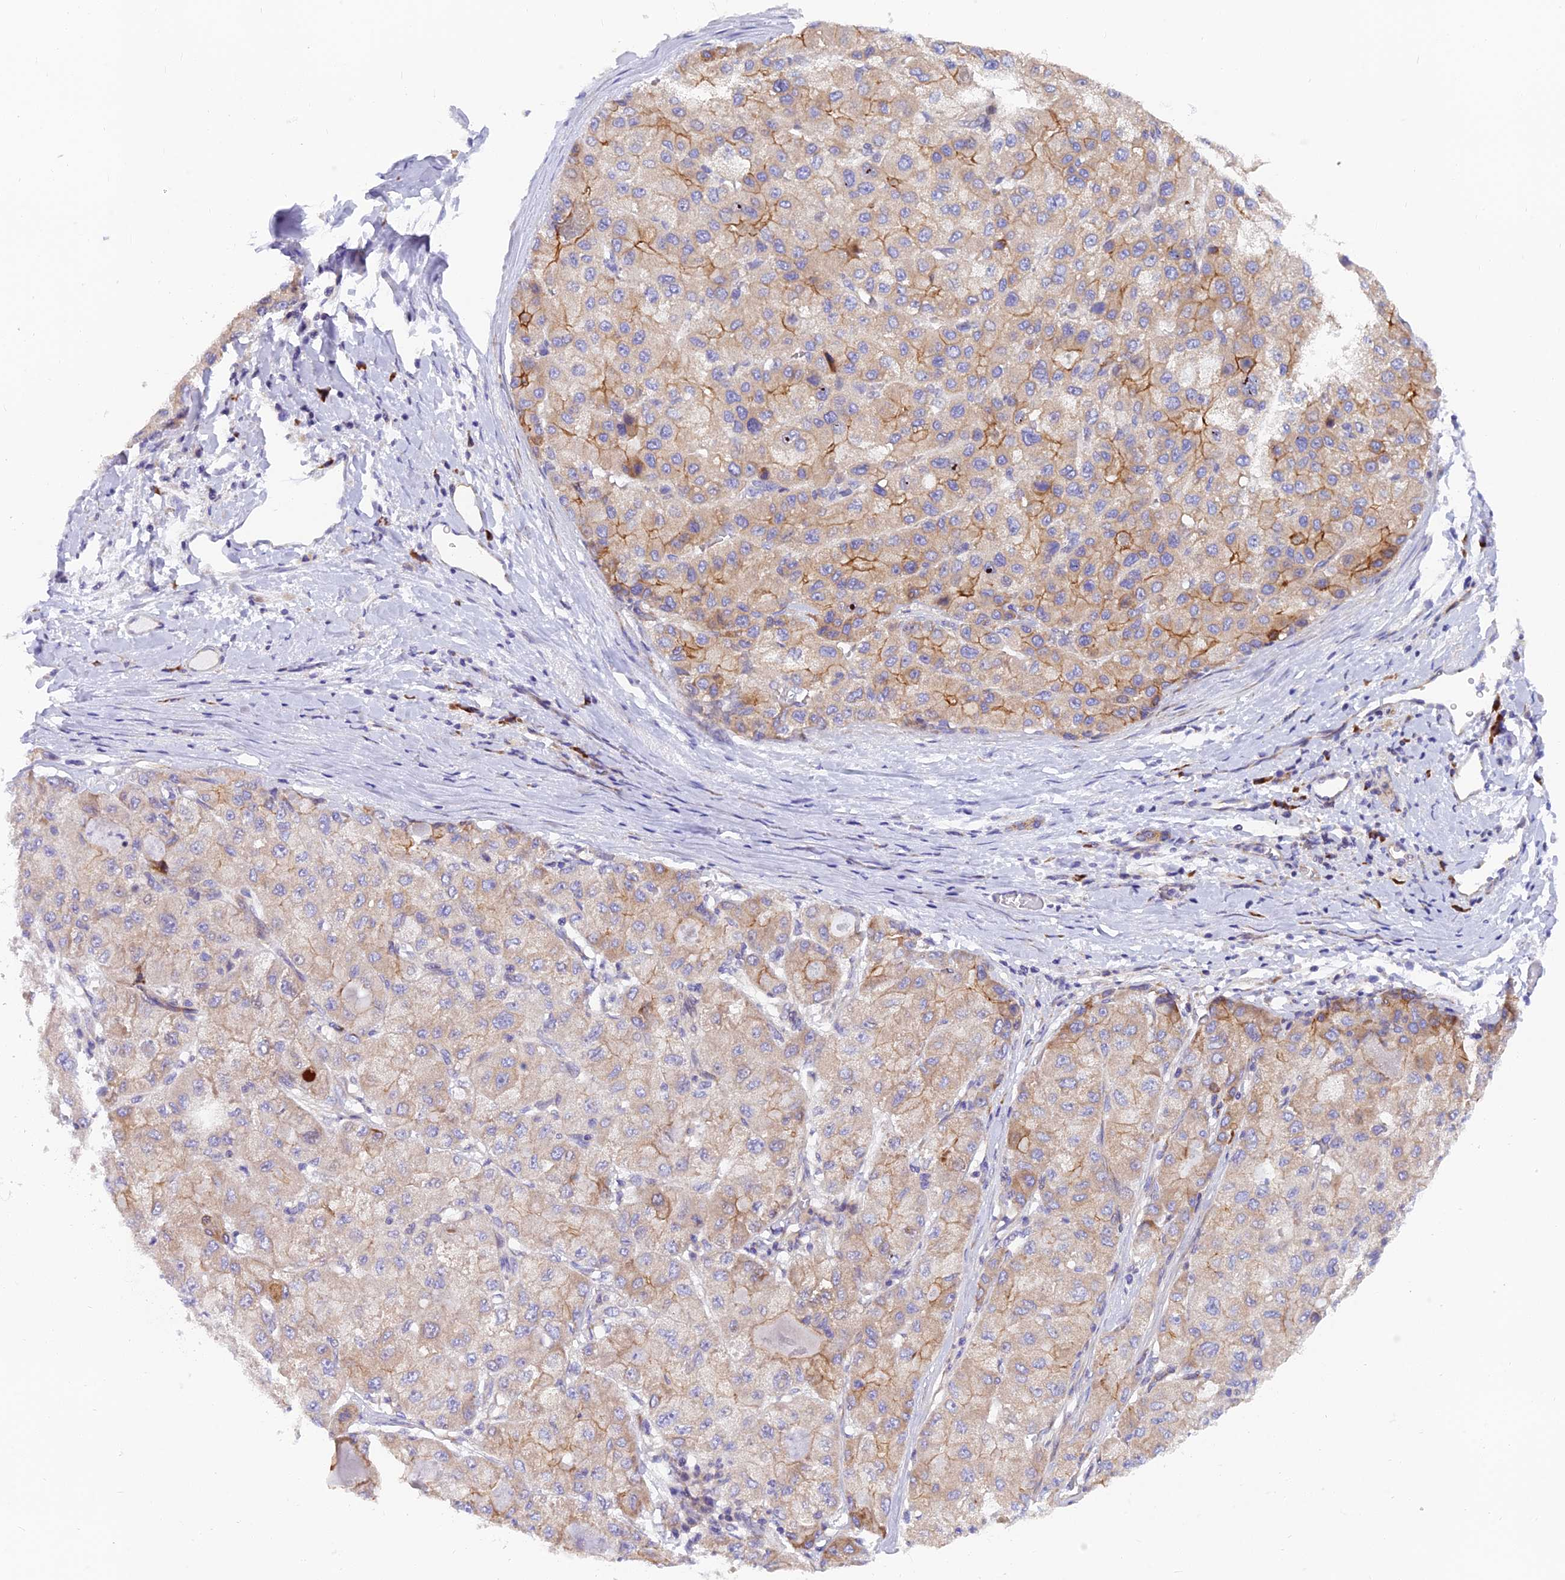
{"staining": {"intensity": "moderate", "quantity": "<25%", "location": "cytoplasmic/membranous"}, "tissue": "liver cancer", "cell_type": "Tumor cells", "image_type": "cancer", "snomed": [{"axis": "morphology", "description": "Carcinoma, Hepatocellular, NOS"}, {"axis": "topography", "description": "Liver"}], "caption": "High-power microscopy captured an IHC image of liver hepatocellular carcinoma, revealing moderate cytoplasmic/membranous staining in about <25% of tumor cells.", "gene": "MVB12A", "patient": {"sex": "male", "age": 80}}